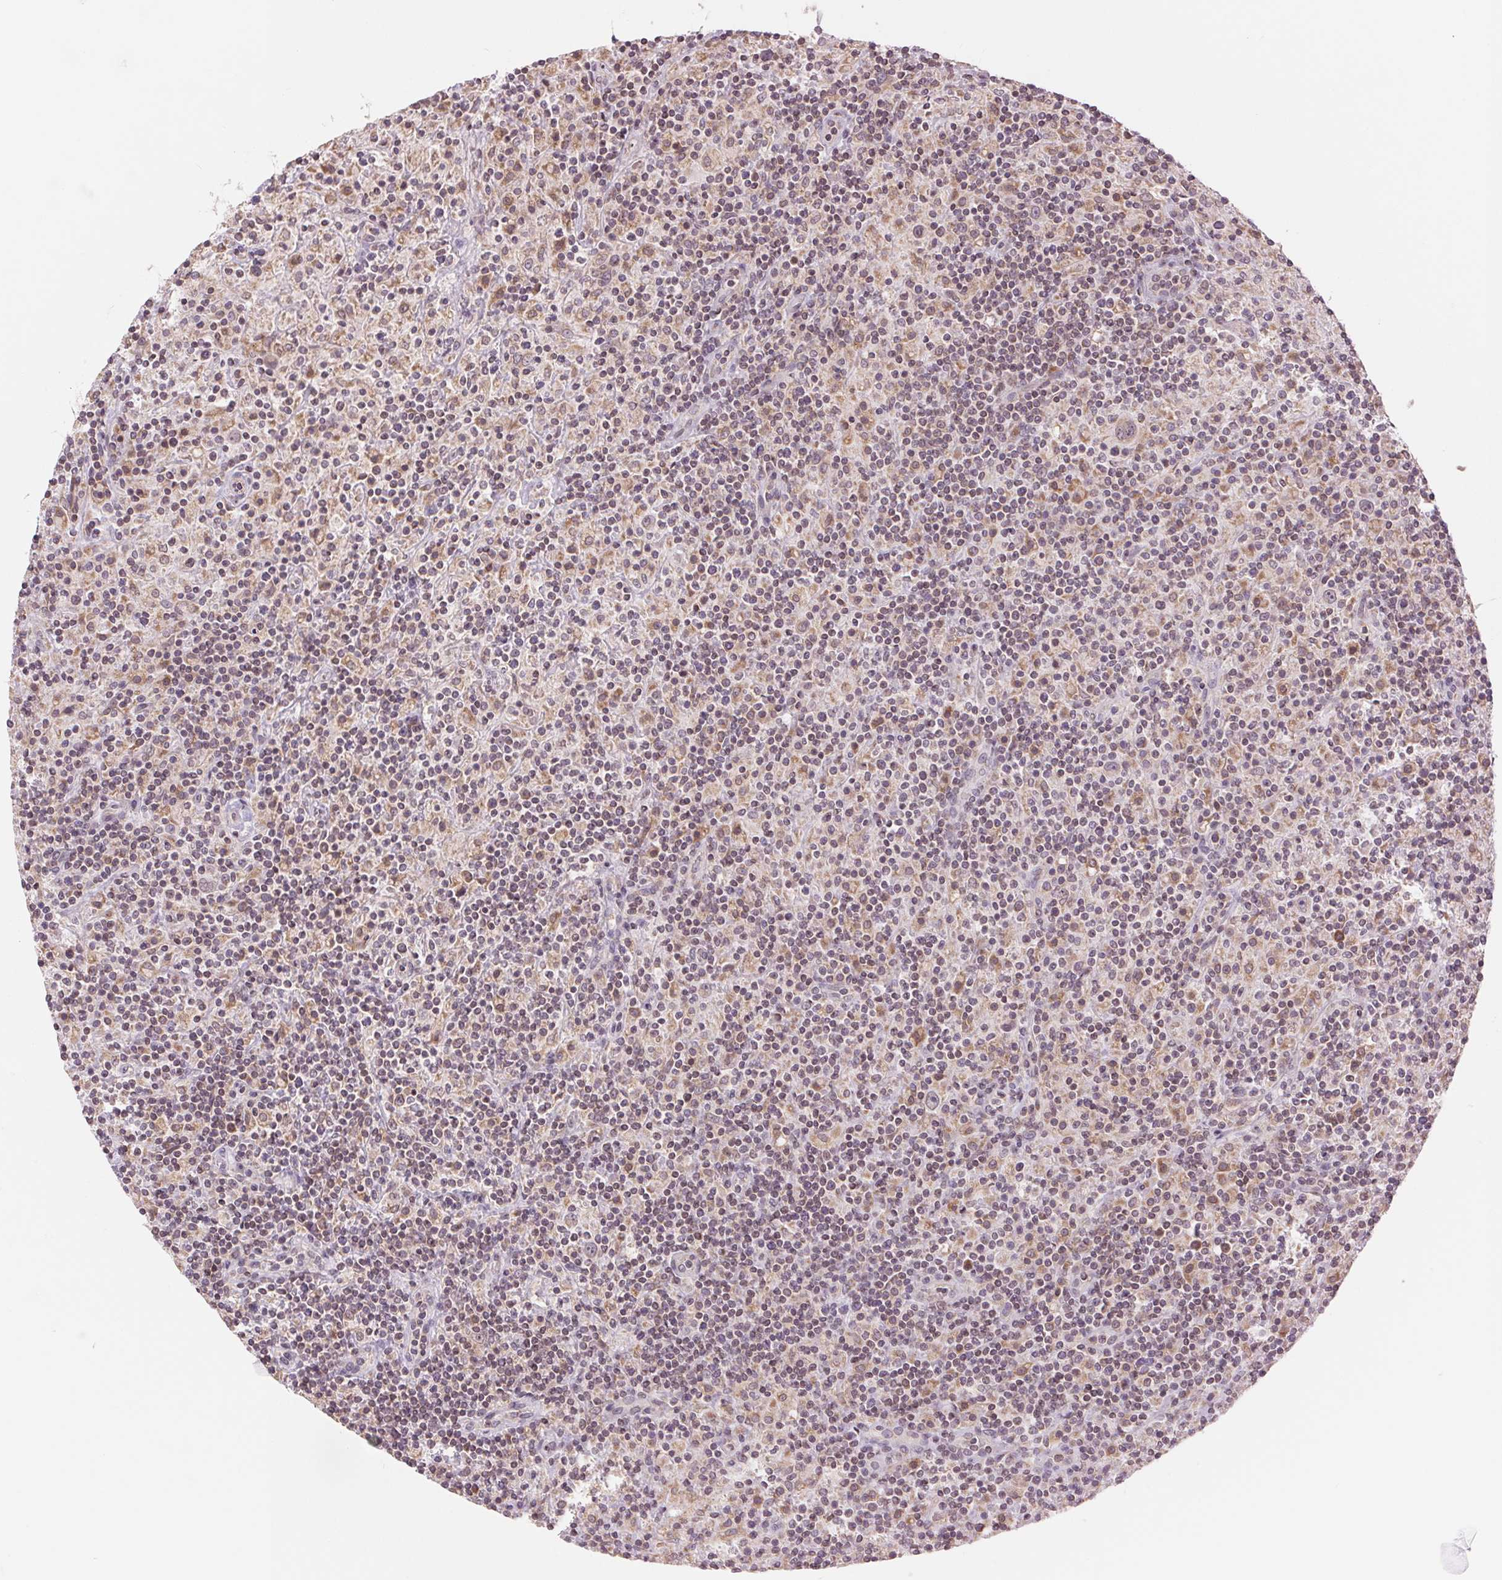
{"staining": {"intensity": "weak", "quantity": "25%-75%", "location": "cytoplasmic/membranous"}, "tissue": "lymphoma", "cell_type": "Tumor cells", "image_type": "cancer", "snomed": [{"axis": "morphology", "description": "Hodgkin's disease, NOS"}, {"axis": "topography", "description": "Lymph node"}], "caption": "A high-resolution micrograph shows immunohistochemistry (IHC) staining of lymphoma, which exhibits weak cytoplasmic/membranous positivity in approximately 25%-75% of tumor cells. (brown staining indicates protein expression, while blue staining denotes nuclei).", "gene": "TECR", "patient": {"sex": "male", "age": 70}}